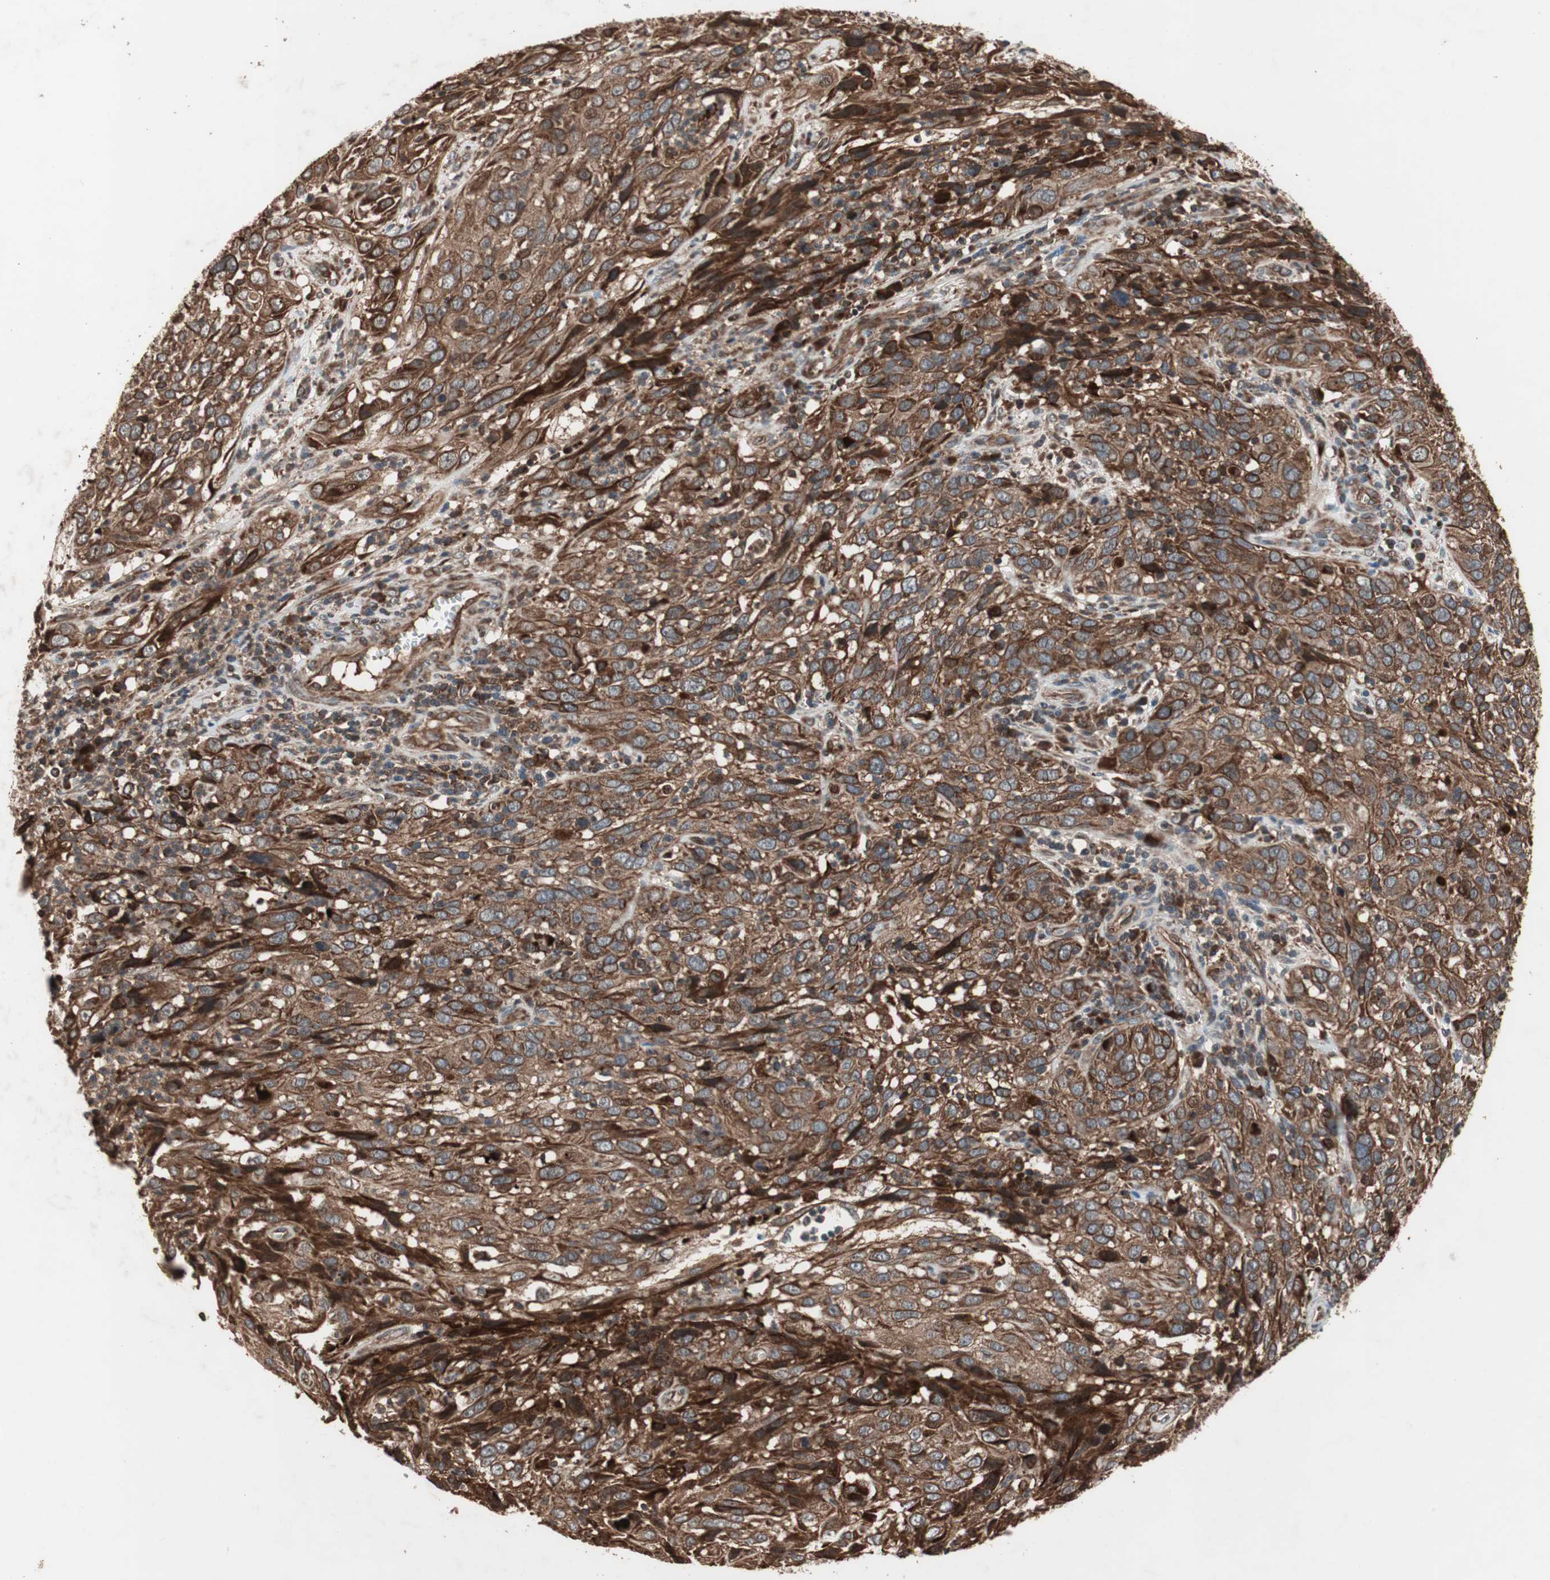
{"staining": {"intensity": "strong", "quantity": ">75%", "location": "cytoplasmic/membranous"}, "tissue": "cervical cancer", "cell_type": "Tumor cells", "image_type": "cancer", "snomed": [{"axis": "morphology", "description": "Squamous cell carcinoma, NOS"}, {"axis": "topography", "description": "Cervix"}], "caption": "Protein staining reveals strong cytoplasmic/membranous expression in about >75% of tumor cells in cervical squamous cell carcinoma. Nuclei are stained in blue.", "gene": "RAB1A", "patient": {"sex": "female", "age": 32}}